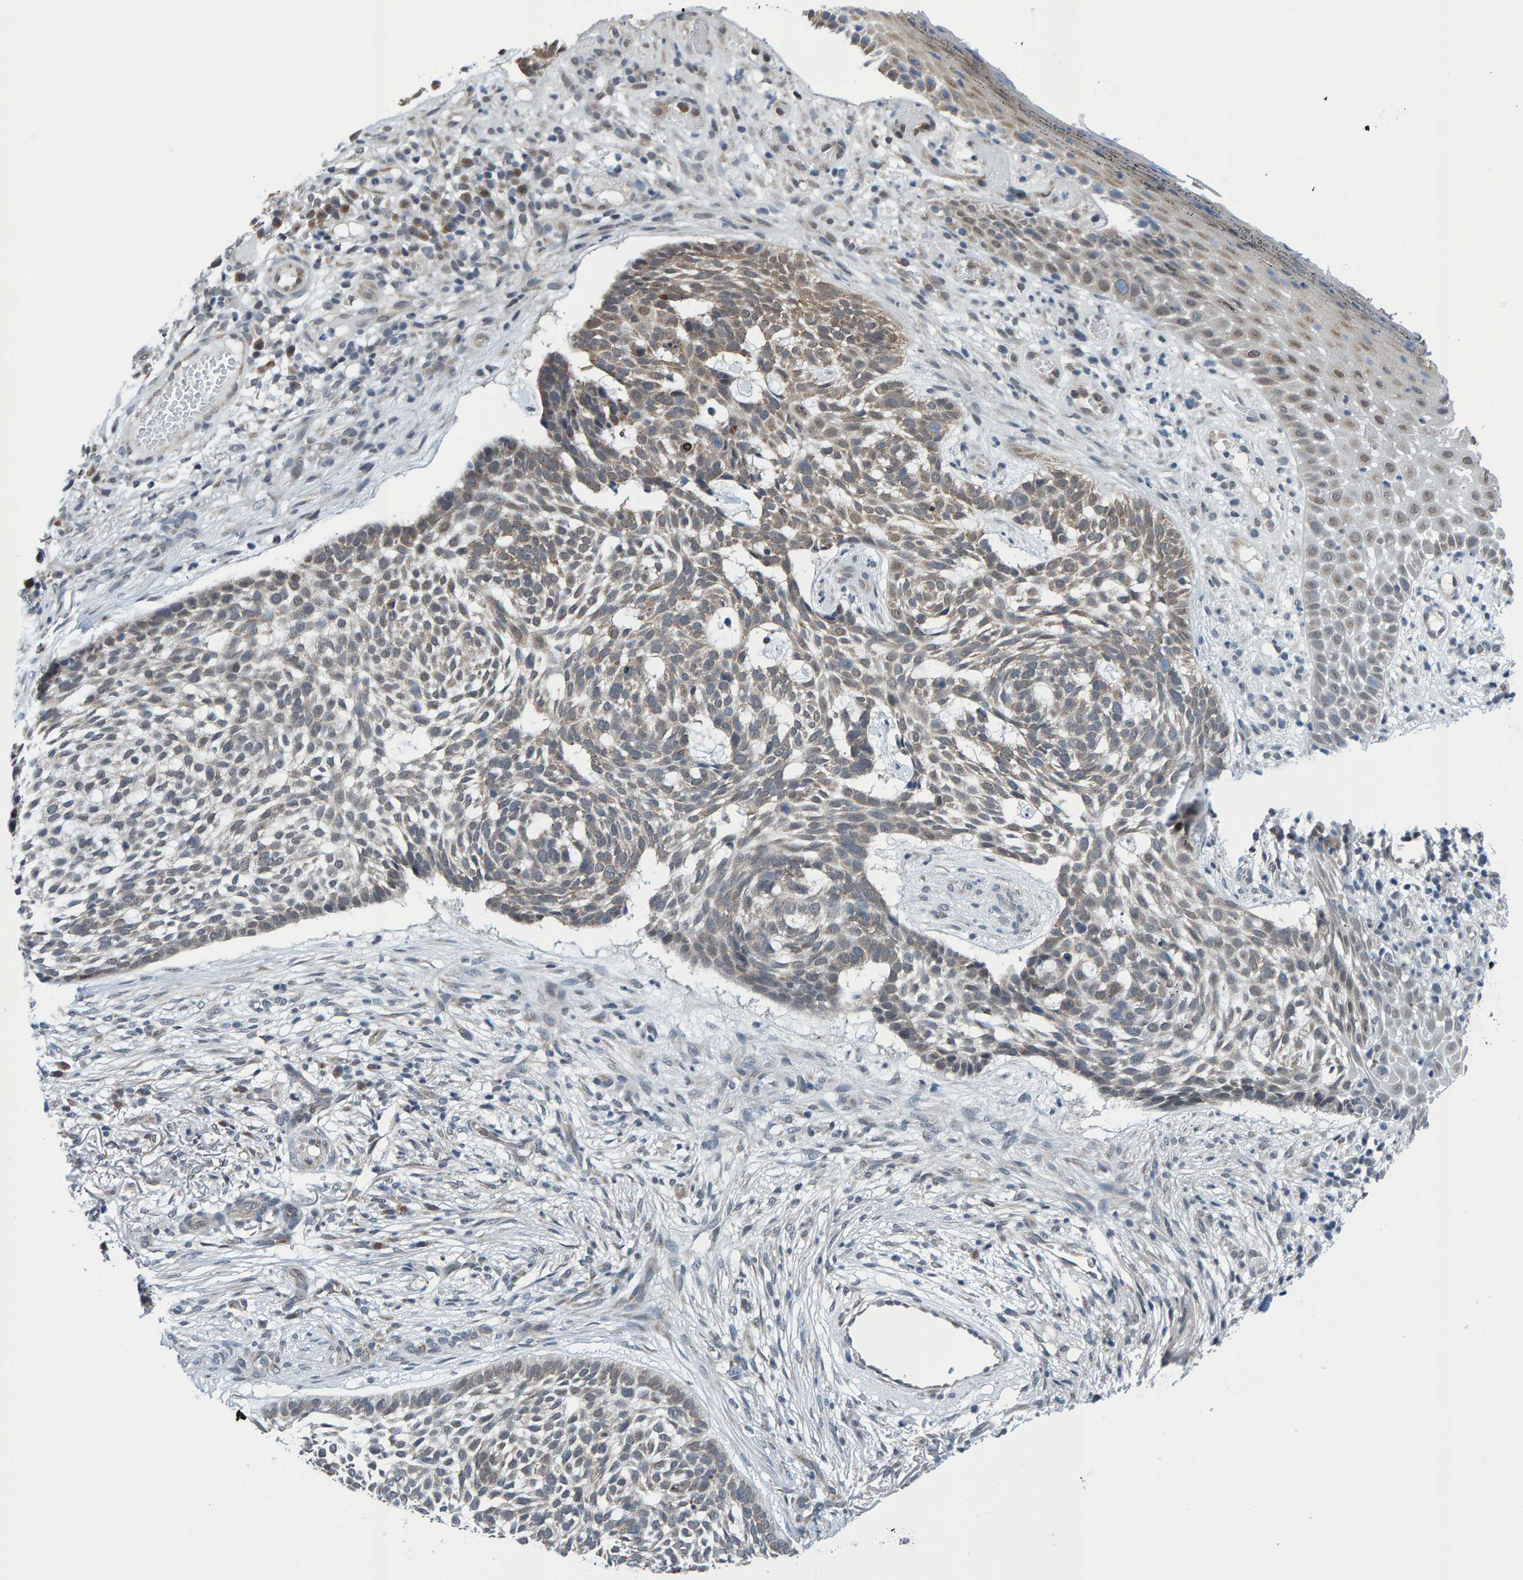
{"staining": {"intensity": "weak", "quantity": "<25%", "location": "cytoplasmic/membranous"}, "tissue": "skin cancer", "cell_type": "Tumor cells", "image_type": "cancer", "snomed": [{"axis": "morphology", "description": "Basal cell carcinoma"}, {"axis": "topography", "description": "Skin"}], "caption": "An immunohistochemistry image of skin cancer is shown. There is no staining in tumor cells of skin cancer. (DAB immunohistochemistry (IHC) visualized using brightfield microscopy, high magnification).", "gene": "SCRN2", "patient": {"sex": "female", "age": 64}}